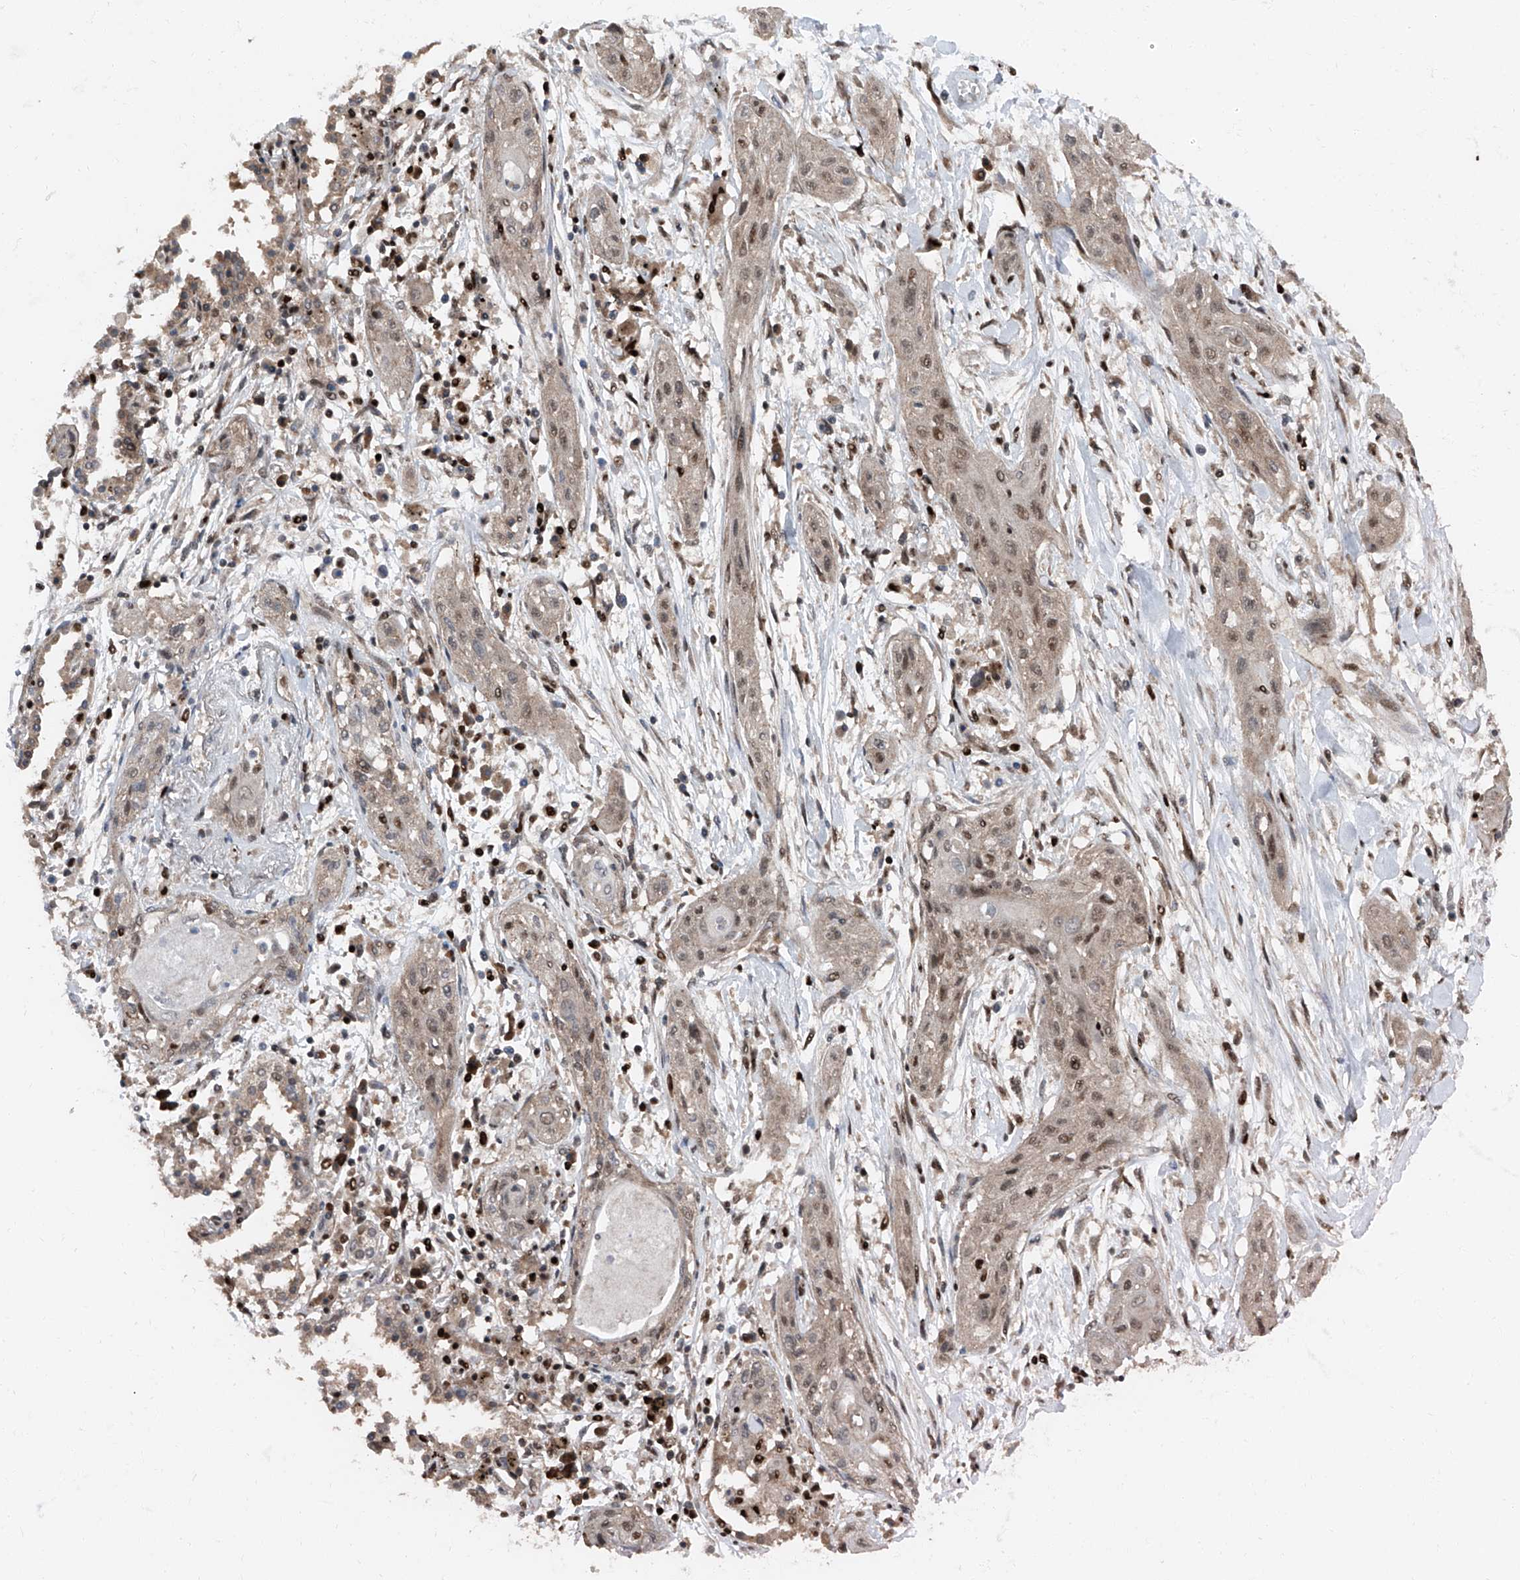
{"staining": {"intensity": "weak", "quantity": ">75%", "location": "nuclear"}, "tissue": "lung cancer", "cell_type": "Tumor cells", "image_type": "cancer", "snomed": [{"axis": "morphology", "description": "Squamous cell carcinoma, NOS"}, {"axis": "topography", "description": "Lung"}], "caption": "Immunohistochemistry (IHC) photomicrograph of neoplastic tissue: human squamous cell carcinoma (lung) stained using immunohistochemistry exhibits low levels of weak protein expression localized specifically in the nuclear of tumor cells, appearing as a nuclear brown color.", "gene": "FKBP5", "patient": {"sex": "female", "age": 47}}